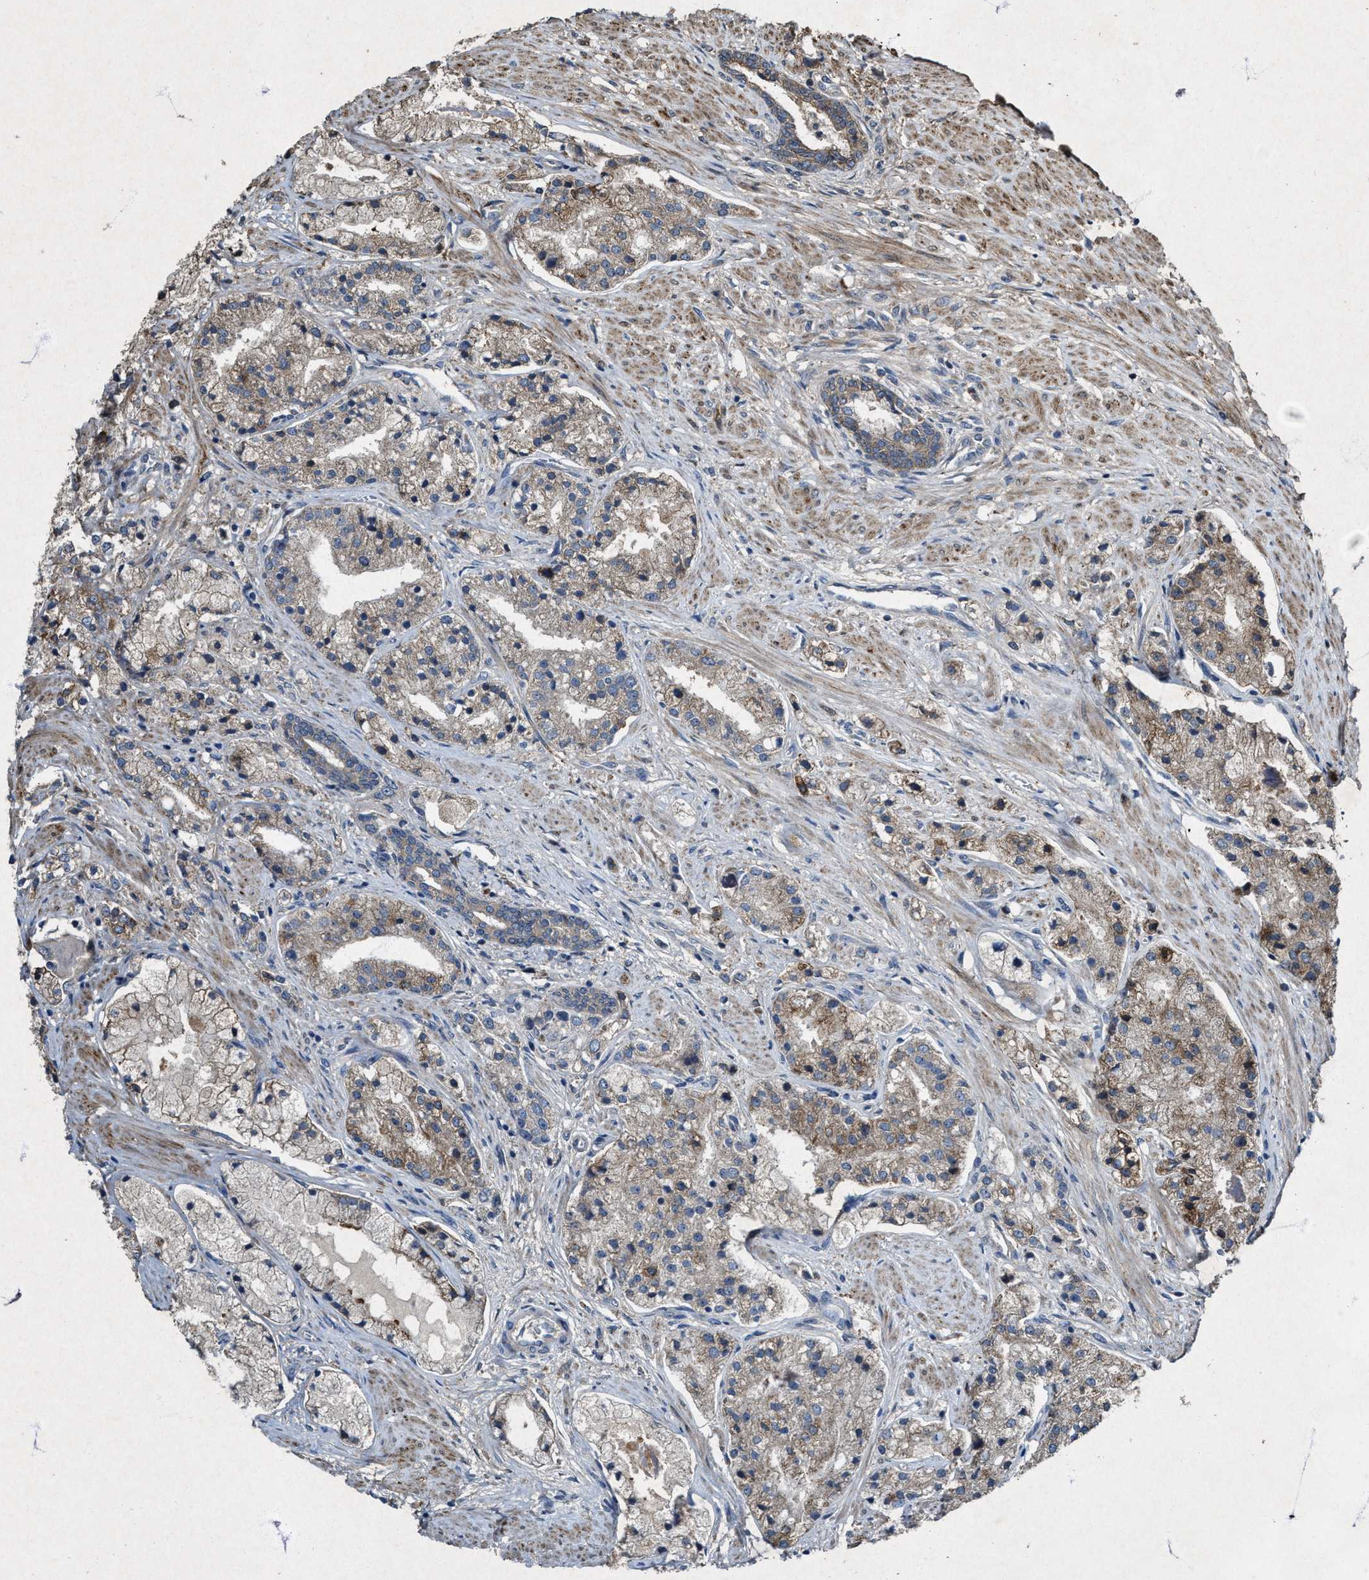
{"staining": {"intensity": "weak", "quantity": ">75%", "location": "cytoplasmic/membranous"}, "tissue": "prostate cancer", "cell_type": "Tumor cells", "image_type": "cancer", "snomed": [{"axis": "morphology", "description": "Adenocarcinoma, High grade"}, {"axis": "topography", "description": "Prostate"}], "caption": "The image exhibits a brown stain indicating the presence of a protein in the cytoplasmic/membranous of tumor cells in prostate cancer (adenocarcinoma (high-grade)).", "gene": "PDP2", "patient": {"sex": "male", "age": 50}}